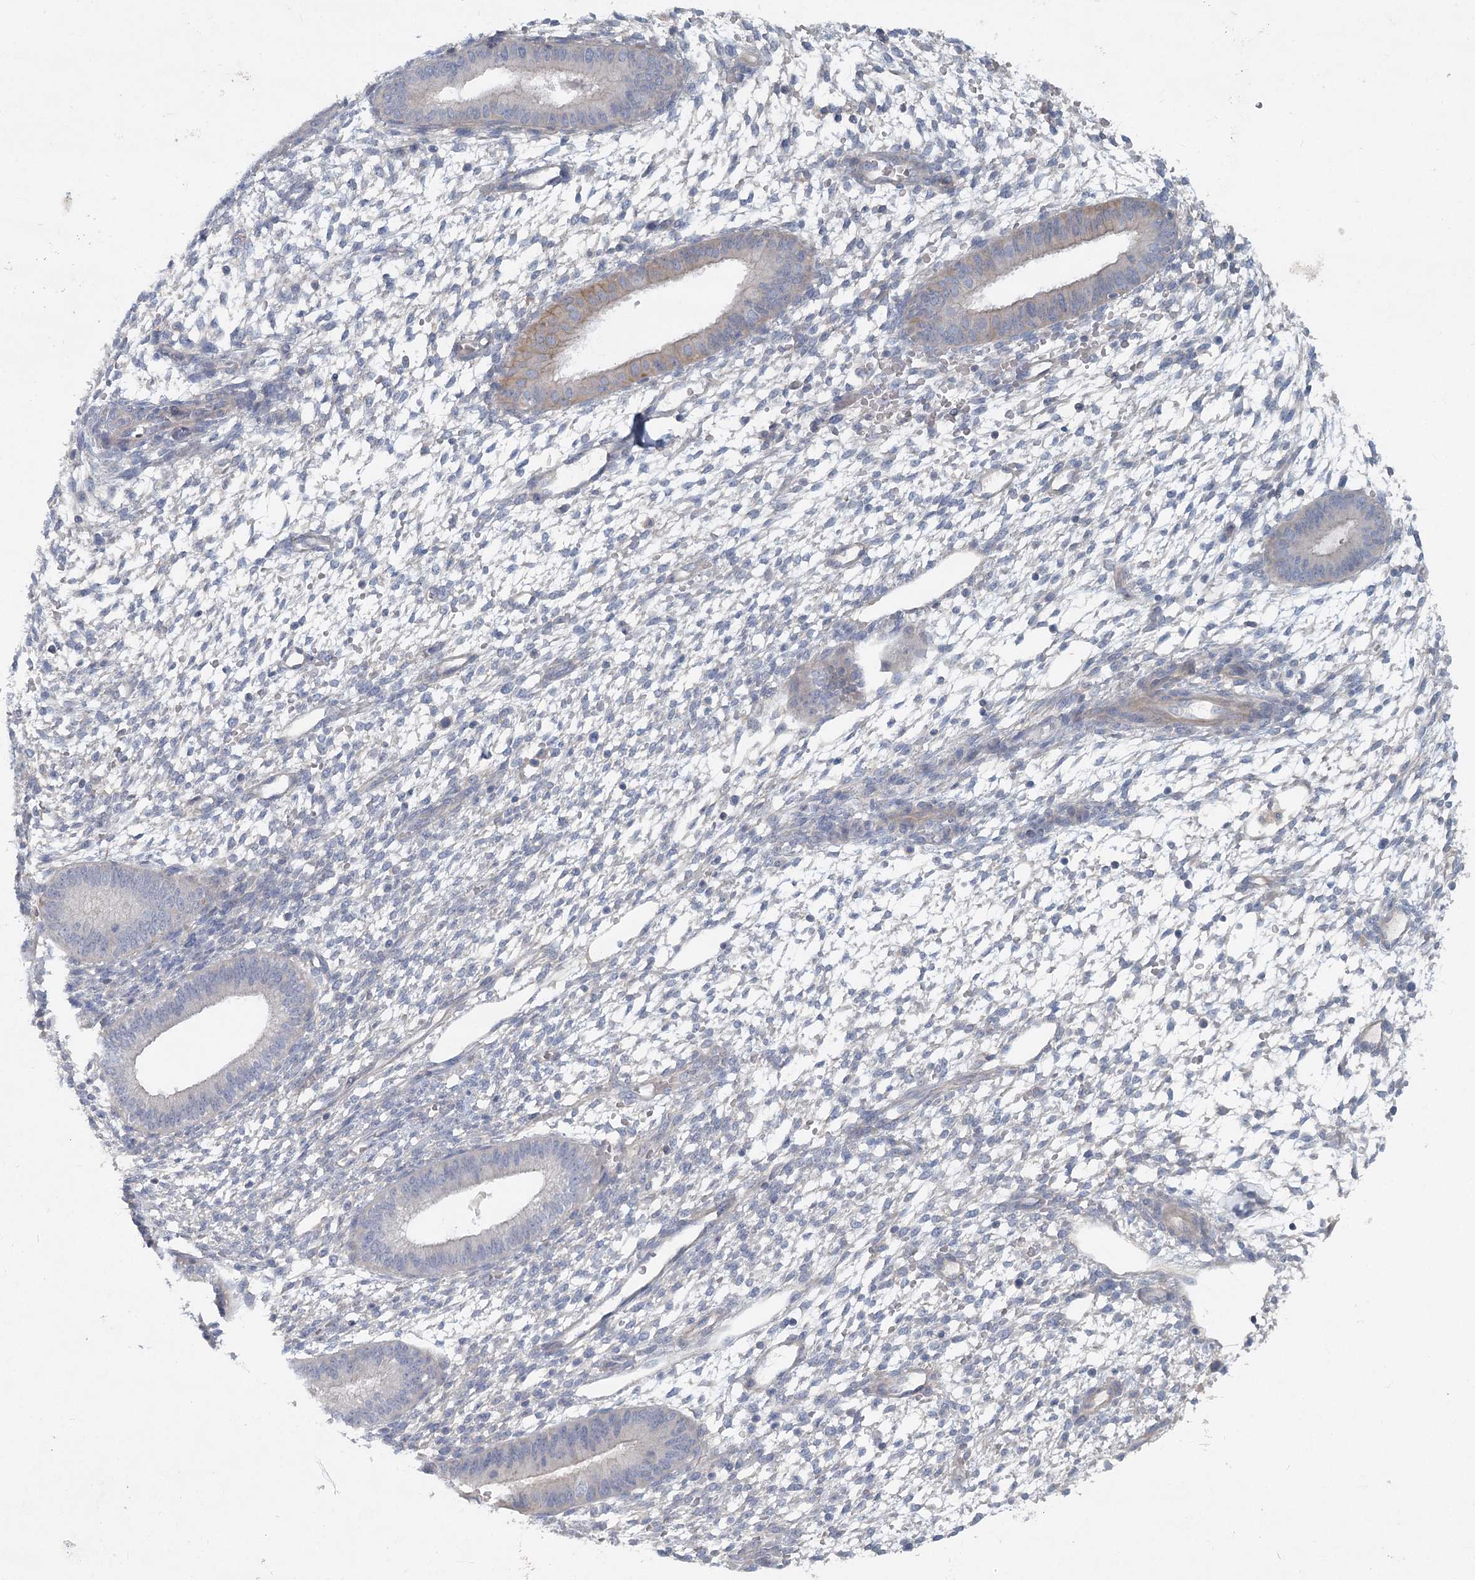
{"staining": {"intensity": "negative", "quantity": "none", "location": "none"}, "tissue": "endometrium", "cell_type": "Cells in endometrial stroma", "image_type": "normal", "snomed": [{"axis": "morphology", "description": "Normal tissue, NOS"}, {"axis": "topography", "description": "Endometrium"}], "caption": "The photomicrograph demonstrates no staining of cells in endometrial stroma in normal endometrium. (DAB immunohistochemistry visualized using brightfield microscopy, high magnification).", "gene": "DNMBP", "patient": {"sex": "female", "age": 46}}